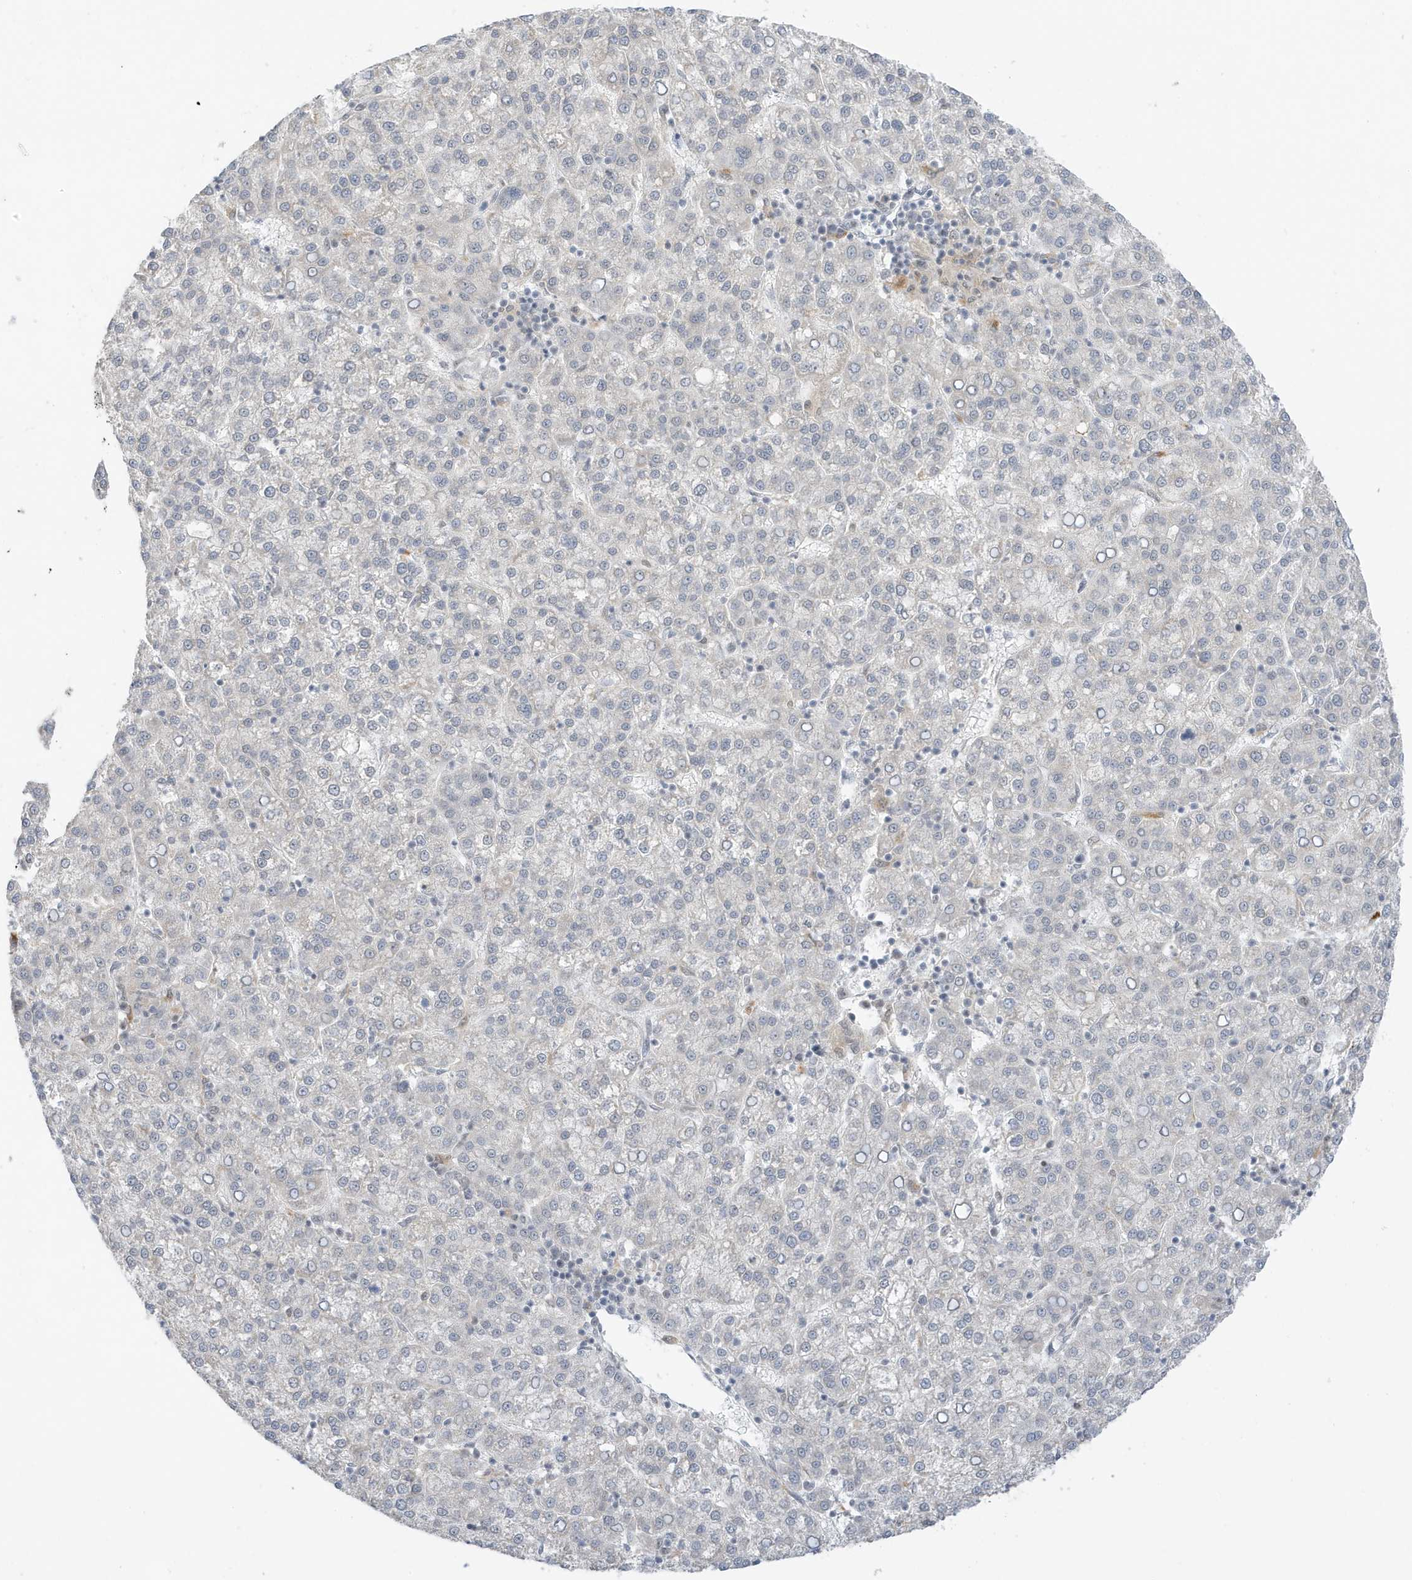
{"staining": {"intensity": "negative", "quantity": "none", "location": "none"}, "tissue": "liver cancer", "cell_type": "Tumor cells", "image_type": "cancer", "snomed": [{"axis": "morphology", "description": "Carcinoma, Hepatocellular, NOS"}, {"axis": "topography", "description": "Liver"}], "caption": "Histopathology image shows no protein expression in tumor cells of liver cancer tissue.", "gene": "MSL3", "patient": {"sex": "female", "age": 58}}